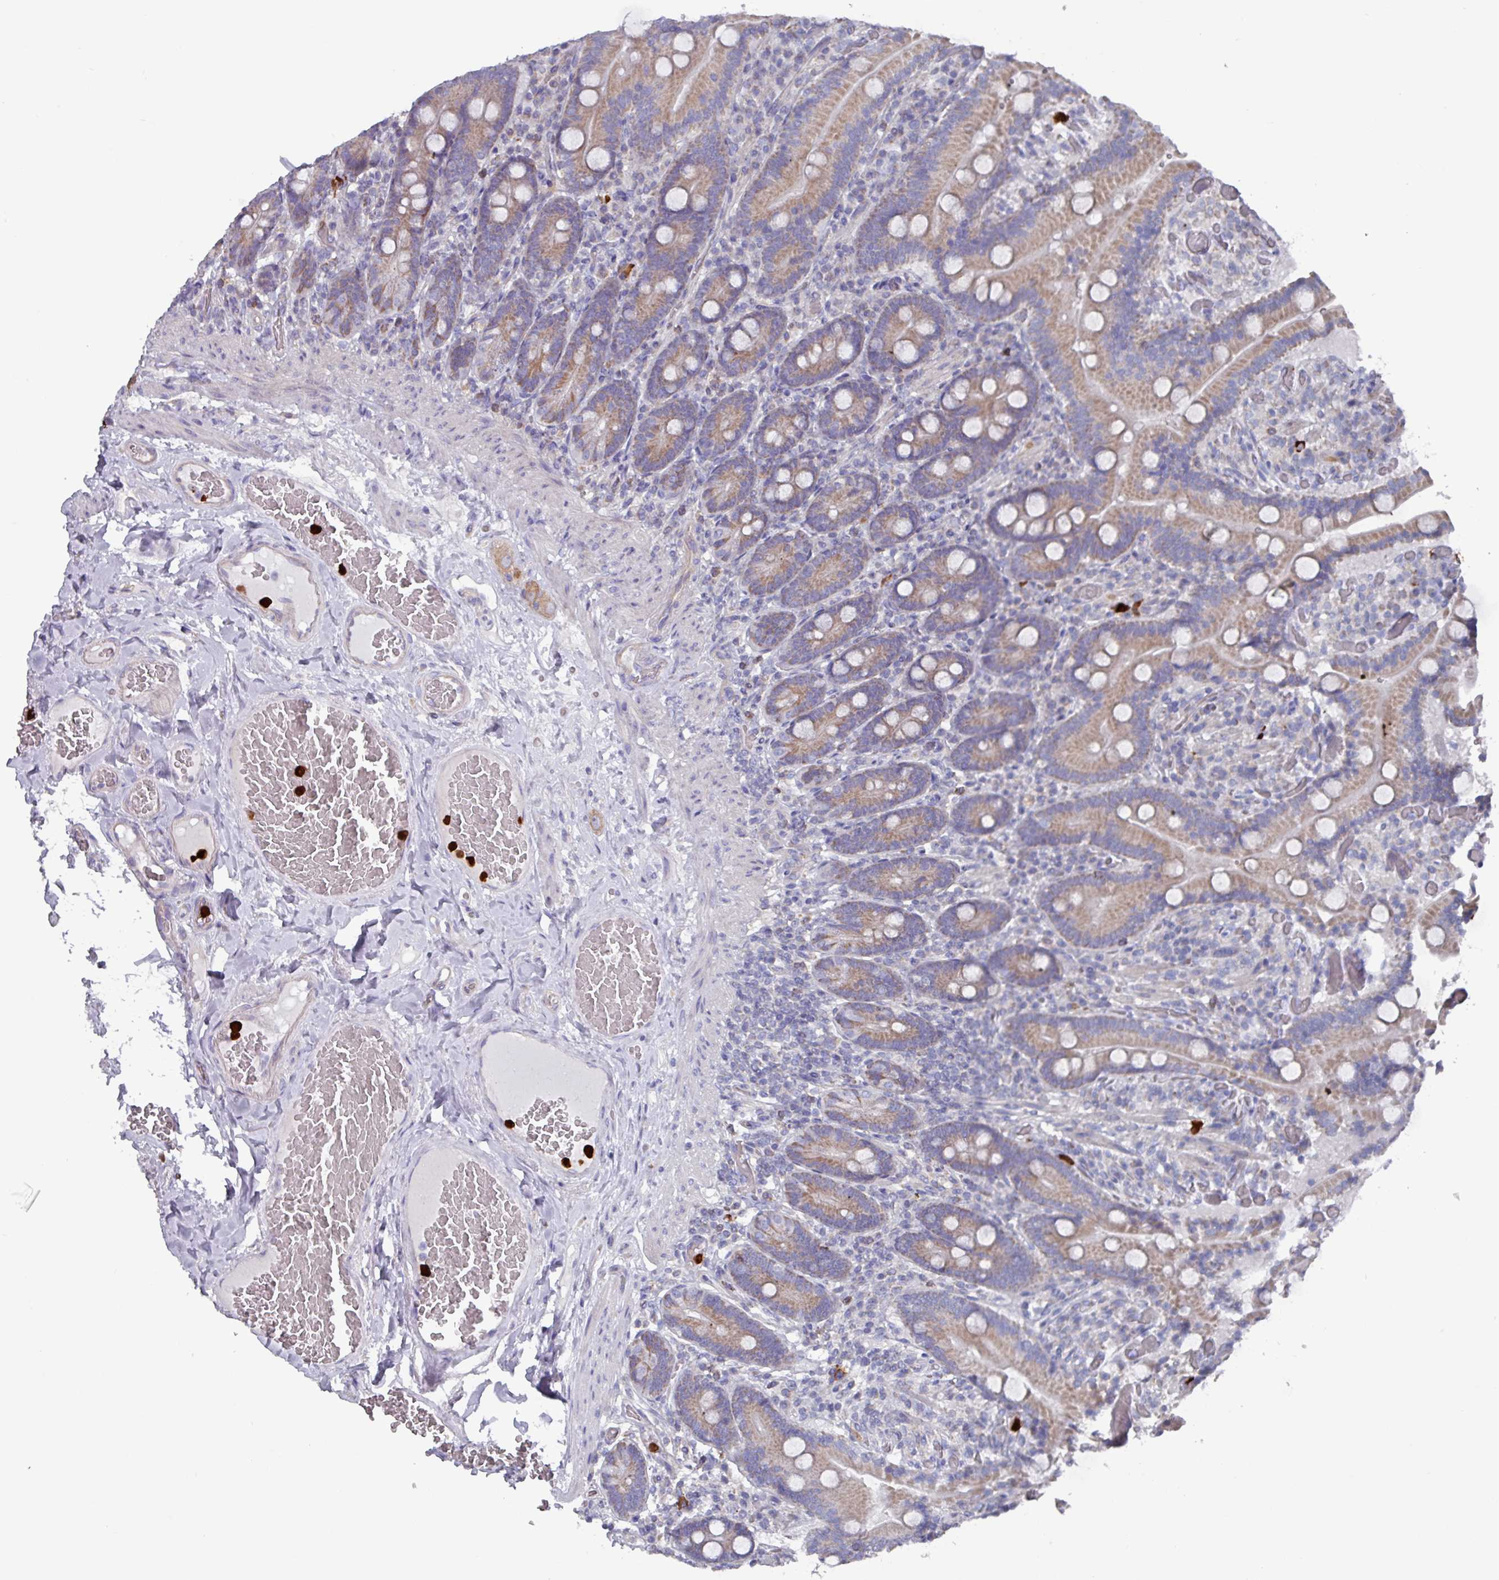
{"staining": {"intensity": "moderate", "quantity": ">75%", "location": "cytoplasmic/membranous"}, "tissue": "duodenum", "cell_type": "Glandular cells", "image_type": "normal", "snomed": [{"axis": "morphology", "description": "Normal tissue, NOS"}, {"axis": "topography", "description": "Duodenum"}], "caption": "This is an image of immunohistochemistry staining of unremarkable duodenum, which shows moderate staining in the cytoplasmic/membranous of glandular cells.", "gene": "UQCC2", "patient": {"sex": "female", "age": 62}}